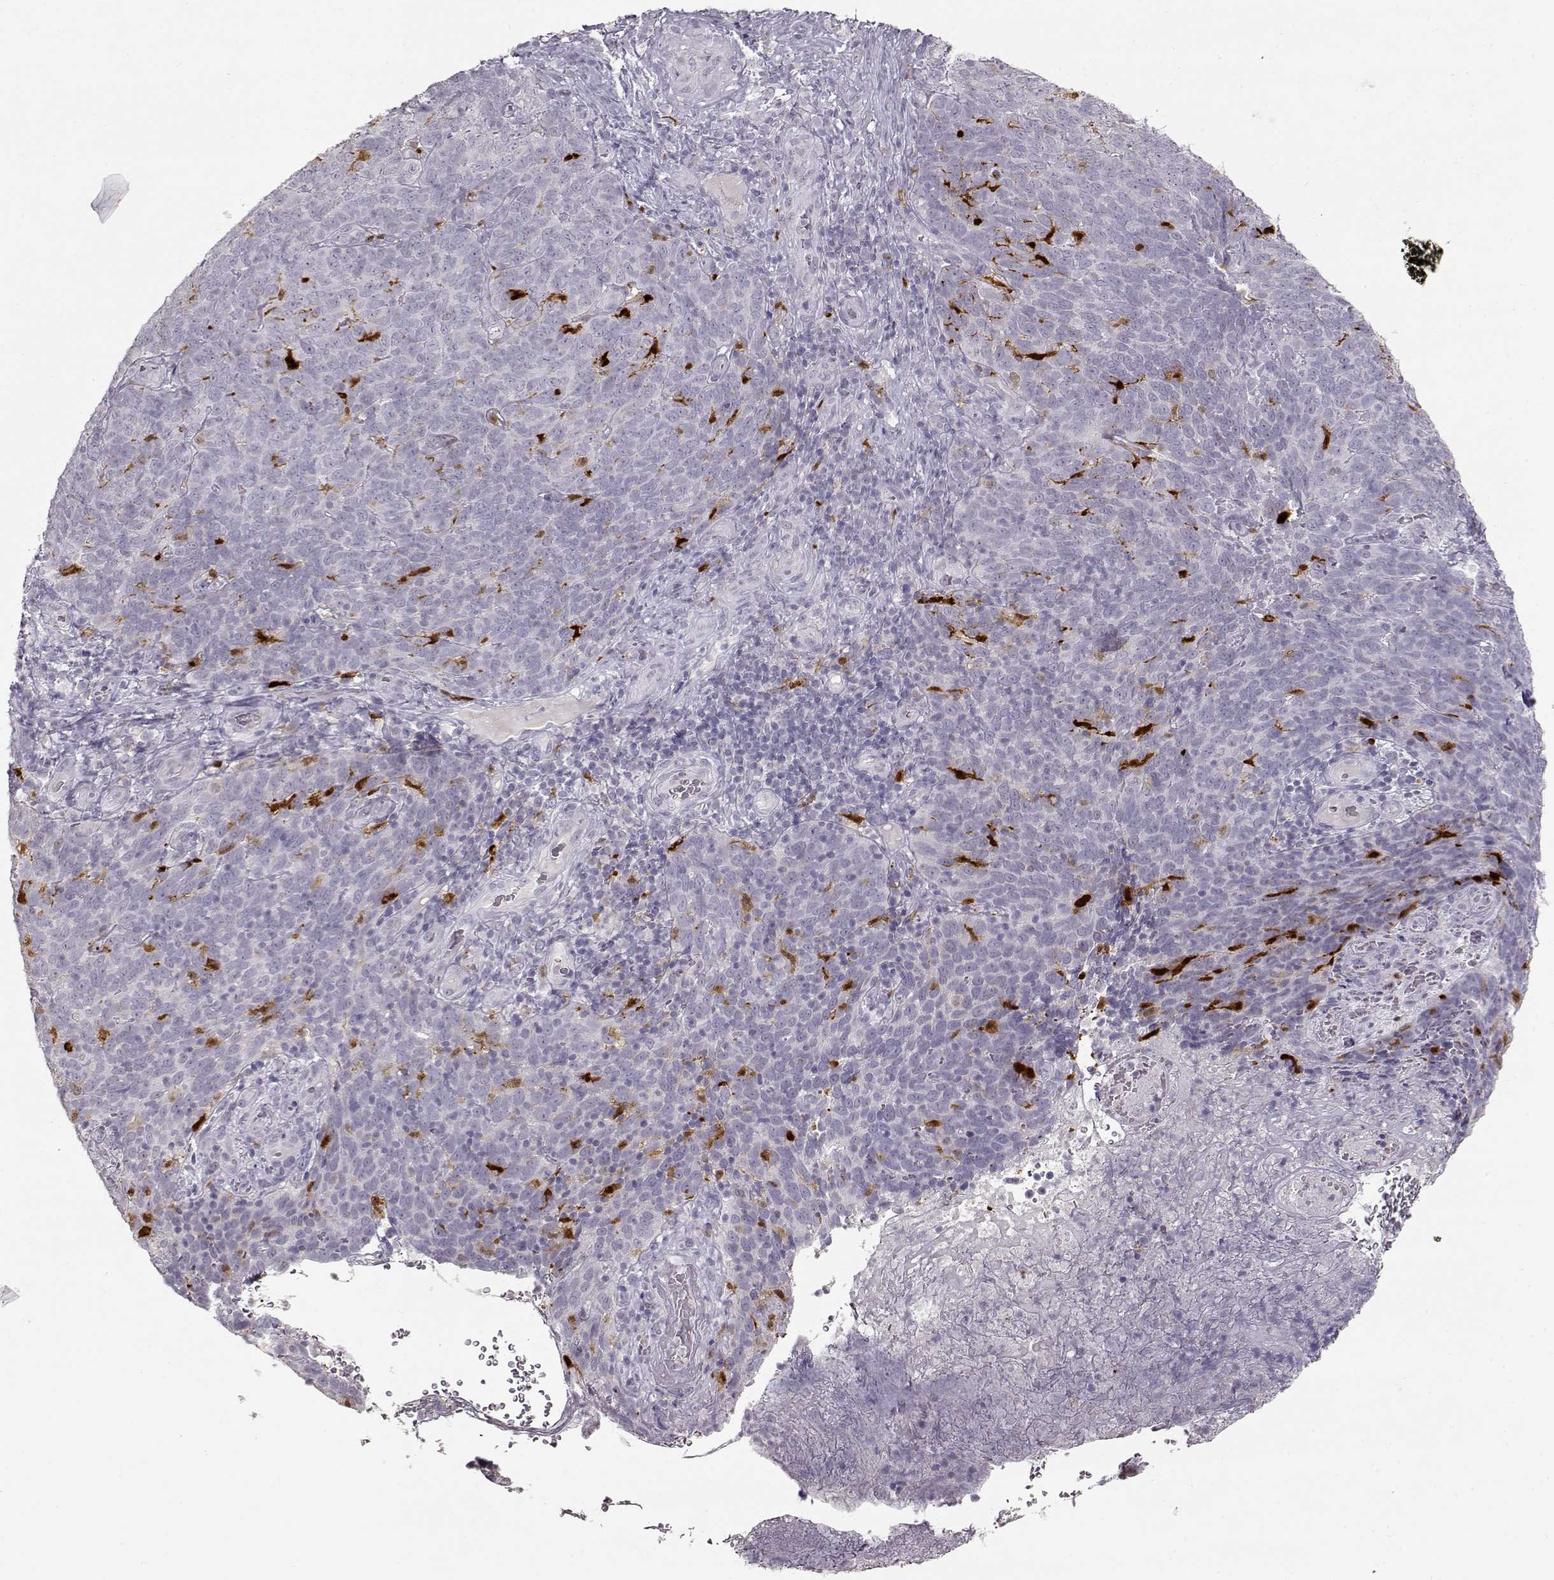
{"staining": {"intensity": "negative", "quantity": "none", "location": "none"}, "tissue": "skin cancer", "cell_type": "Tumor cells", "image_type": "cancer", "snomed": [{"axis": "morphology", "description": "Squamous cell carcinoma, NOS"}, {"axis": "topography", "description": "Skin"}, {"axis": "topography", "description": "Anal"}], "caption": "Image shows no significant protein expression in tumor cells of skin cancer (squamous cell carcinoma).", "gene": "S100B", "patient": {"sex": "female", "age": 51}}